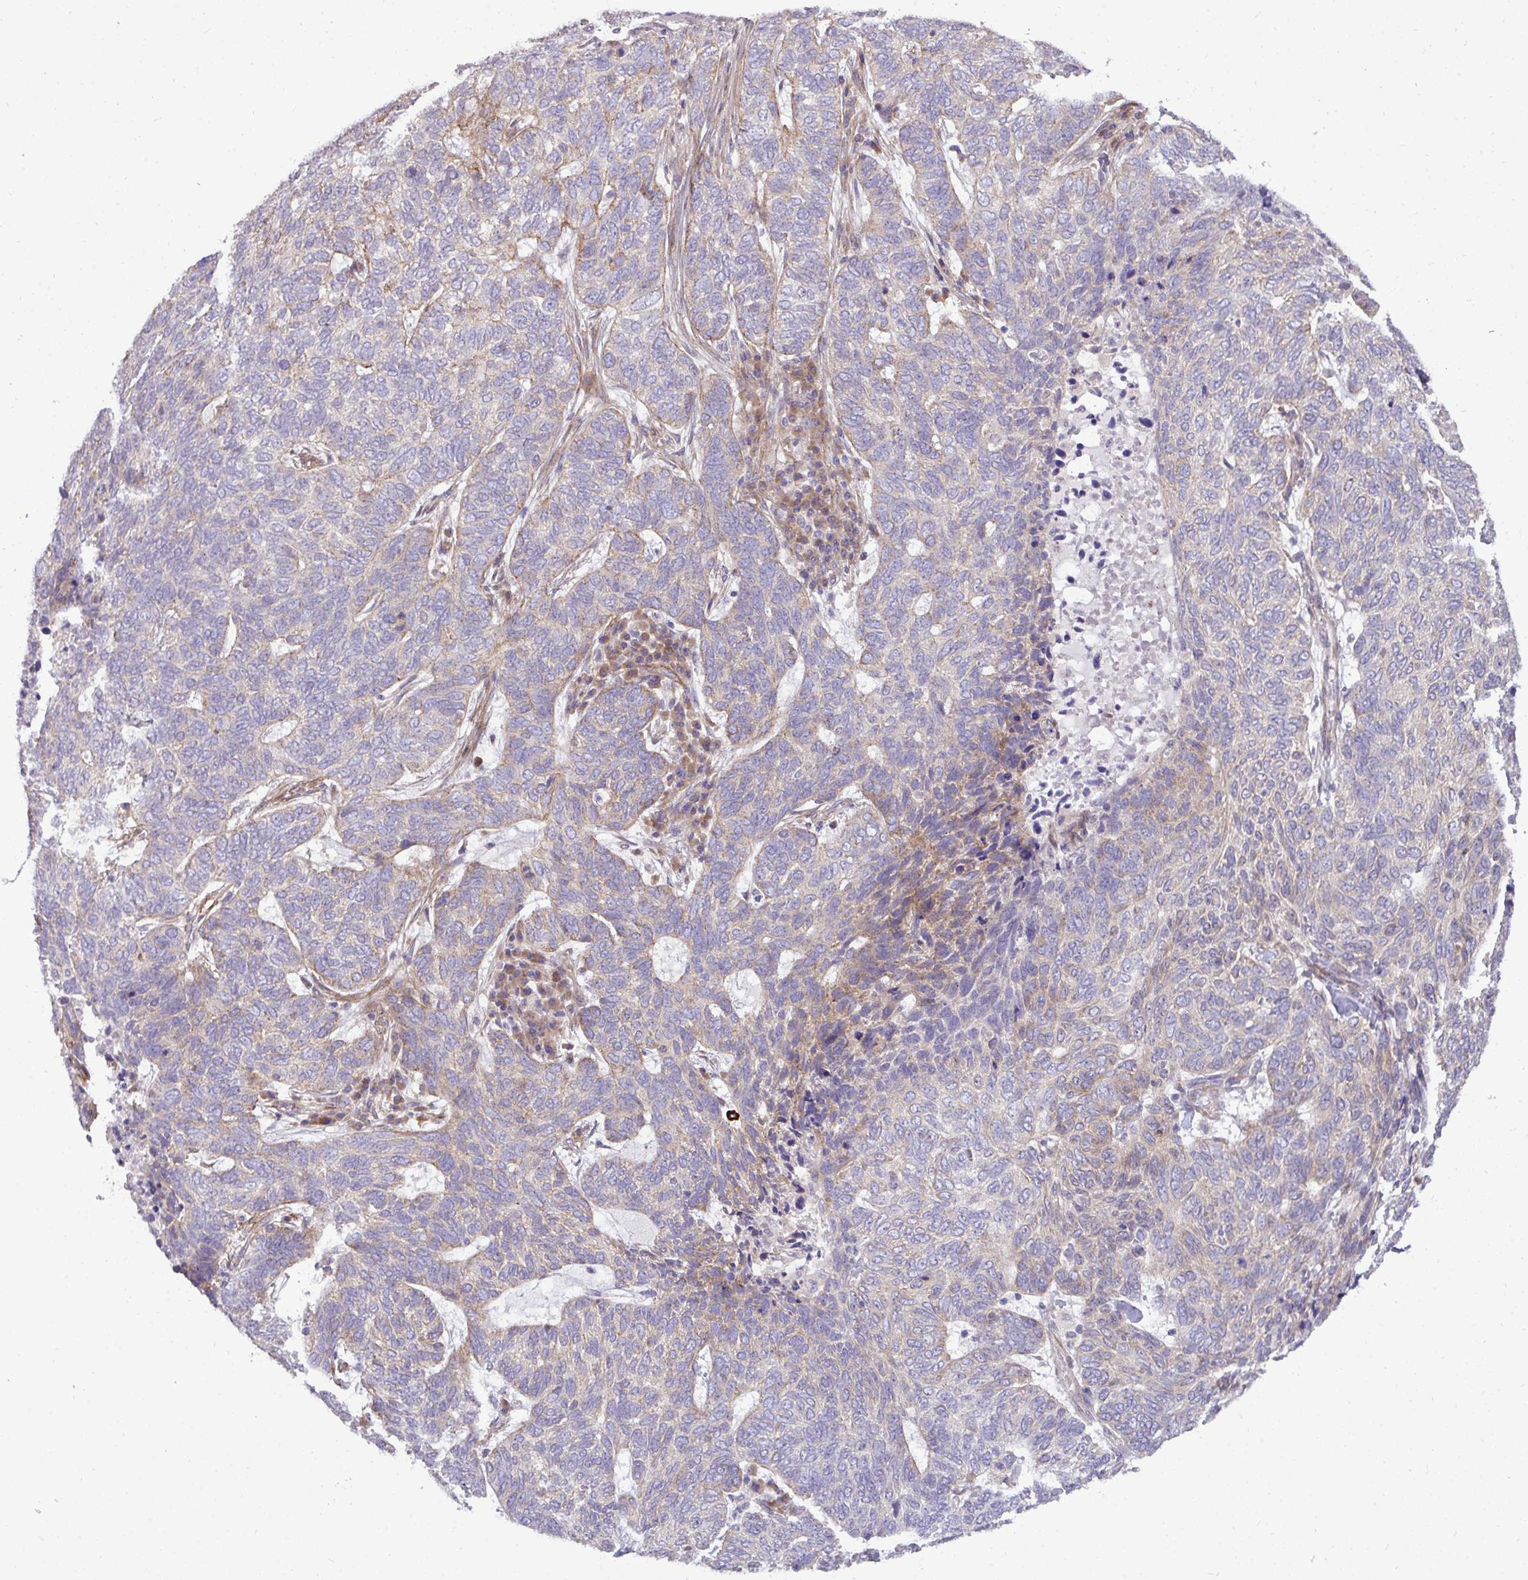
{"staining": {"intensity": "weak", "quantity": "<25%", "location": "cytoplasmic/membranous"}, "tissue": "skin cancer", "cell_type": "Tumor cells", "image_type": "cancer", "snomed": [{"axis": "morphology", "description": "Basal cell carcinoma"}, {"axis": "topography", "description": "Skin"}], "caption": "Immunohistochemistry of skin cancer (basal cell carcinoma) shows no positivity in tumor cells.", "gene": "SH2D1B", "patient": {"sex": "female", "age": 65}}